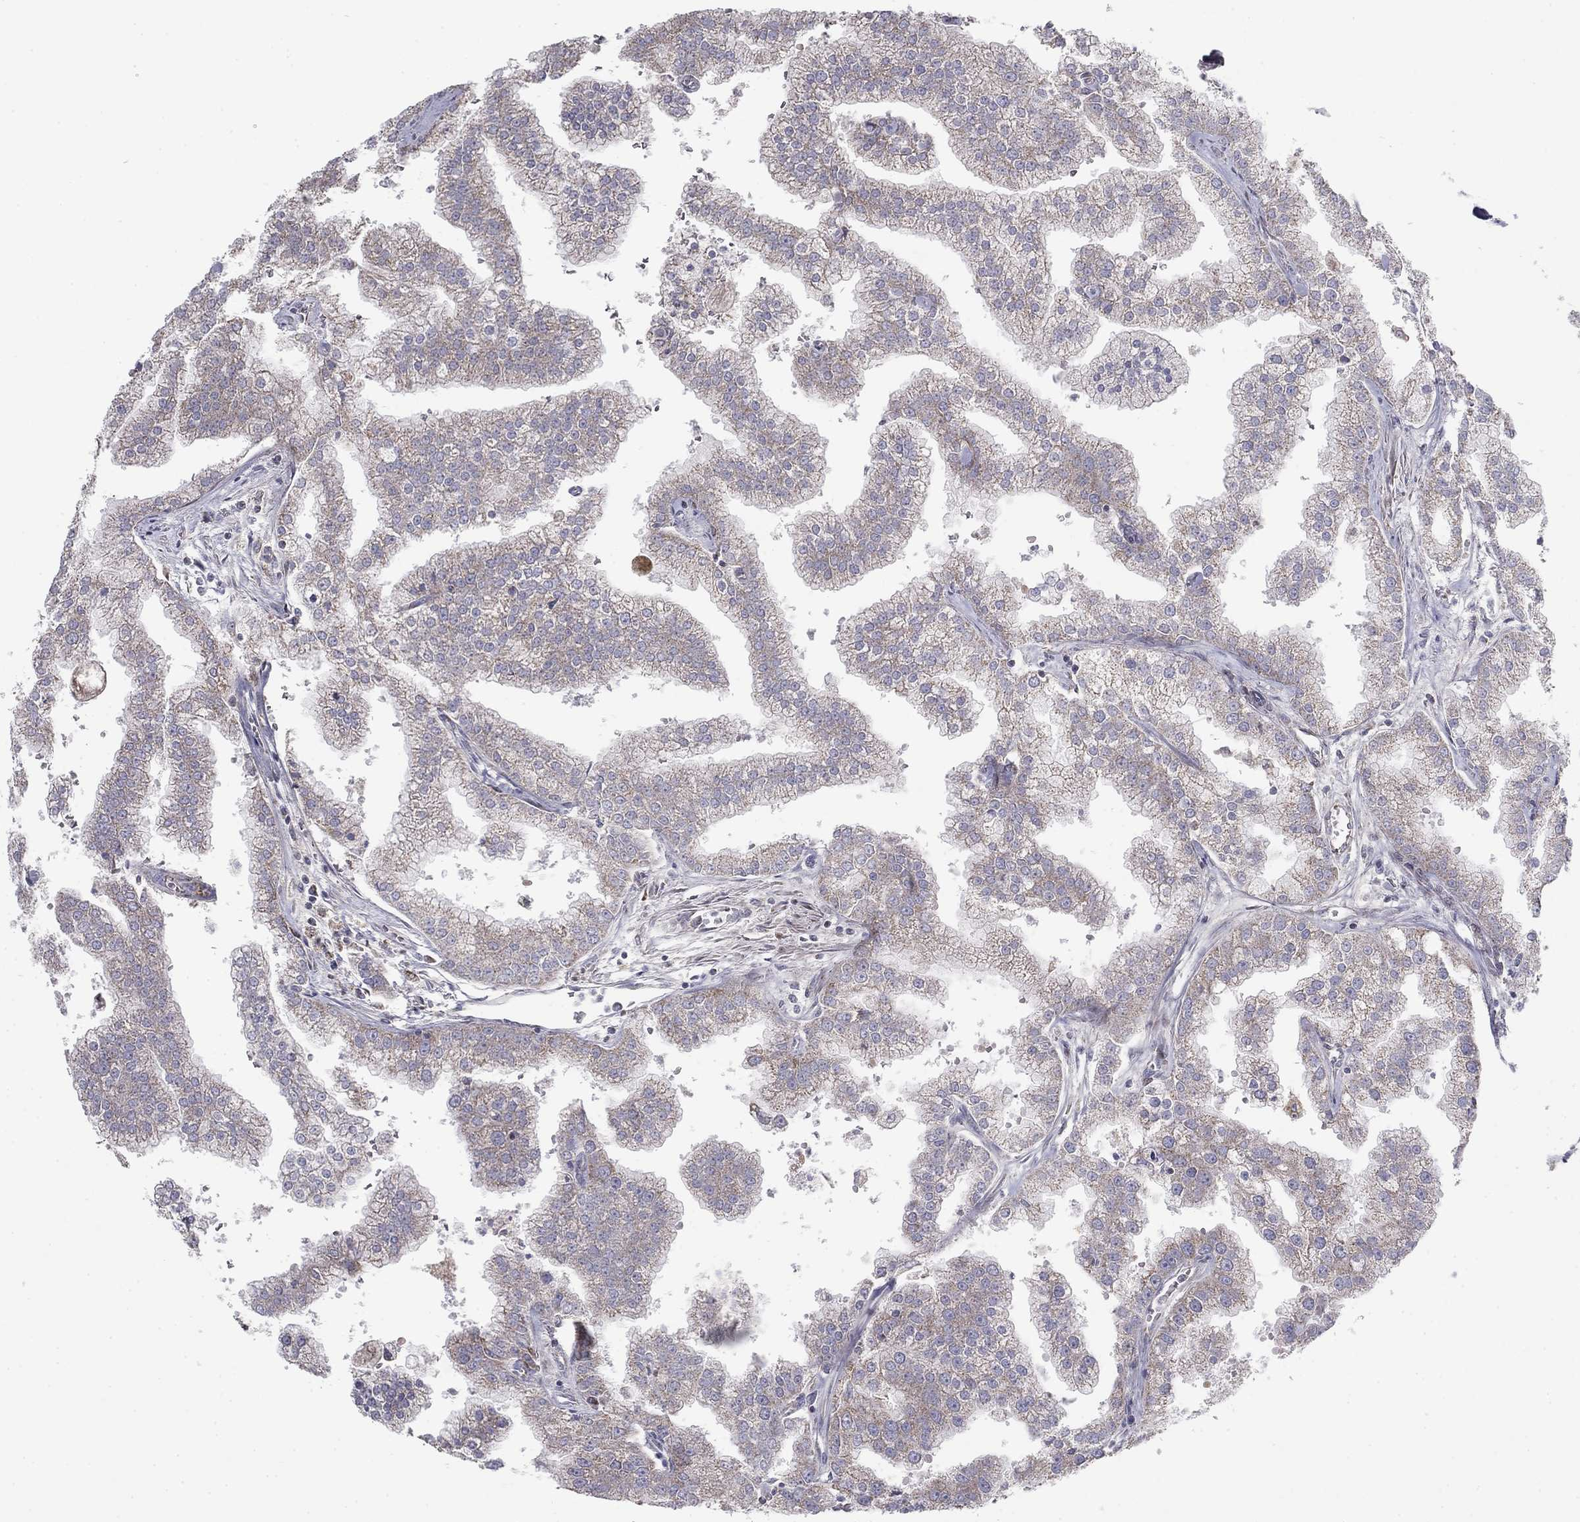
{"staining": {"intensity": "weak", "quantity": "25%-75%", "location": "cytoplasmic/membranous"}, "tissue": "prostate cancer", "cell_type": "Tumor cells", "image_type": "cancer", "snomed": [{"axis": "morphology", "description": "Adenocarcinoma, NOS"}, {"axis": "topography", "description": "Prostate"}], "caption": "IHC of human prostate cancer exhibits low levels of weak cytoplasmic/membranous positivity in approximately 25%-75% of tumor cells. The staining was performed using DAB to visualize the protein expression in brown, while the nuclei were stained in blue with hematoxylin (Magnification: 20x).", "gene": "NDUFV1", "patient": {"sex": "male", "age": 70}}